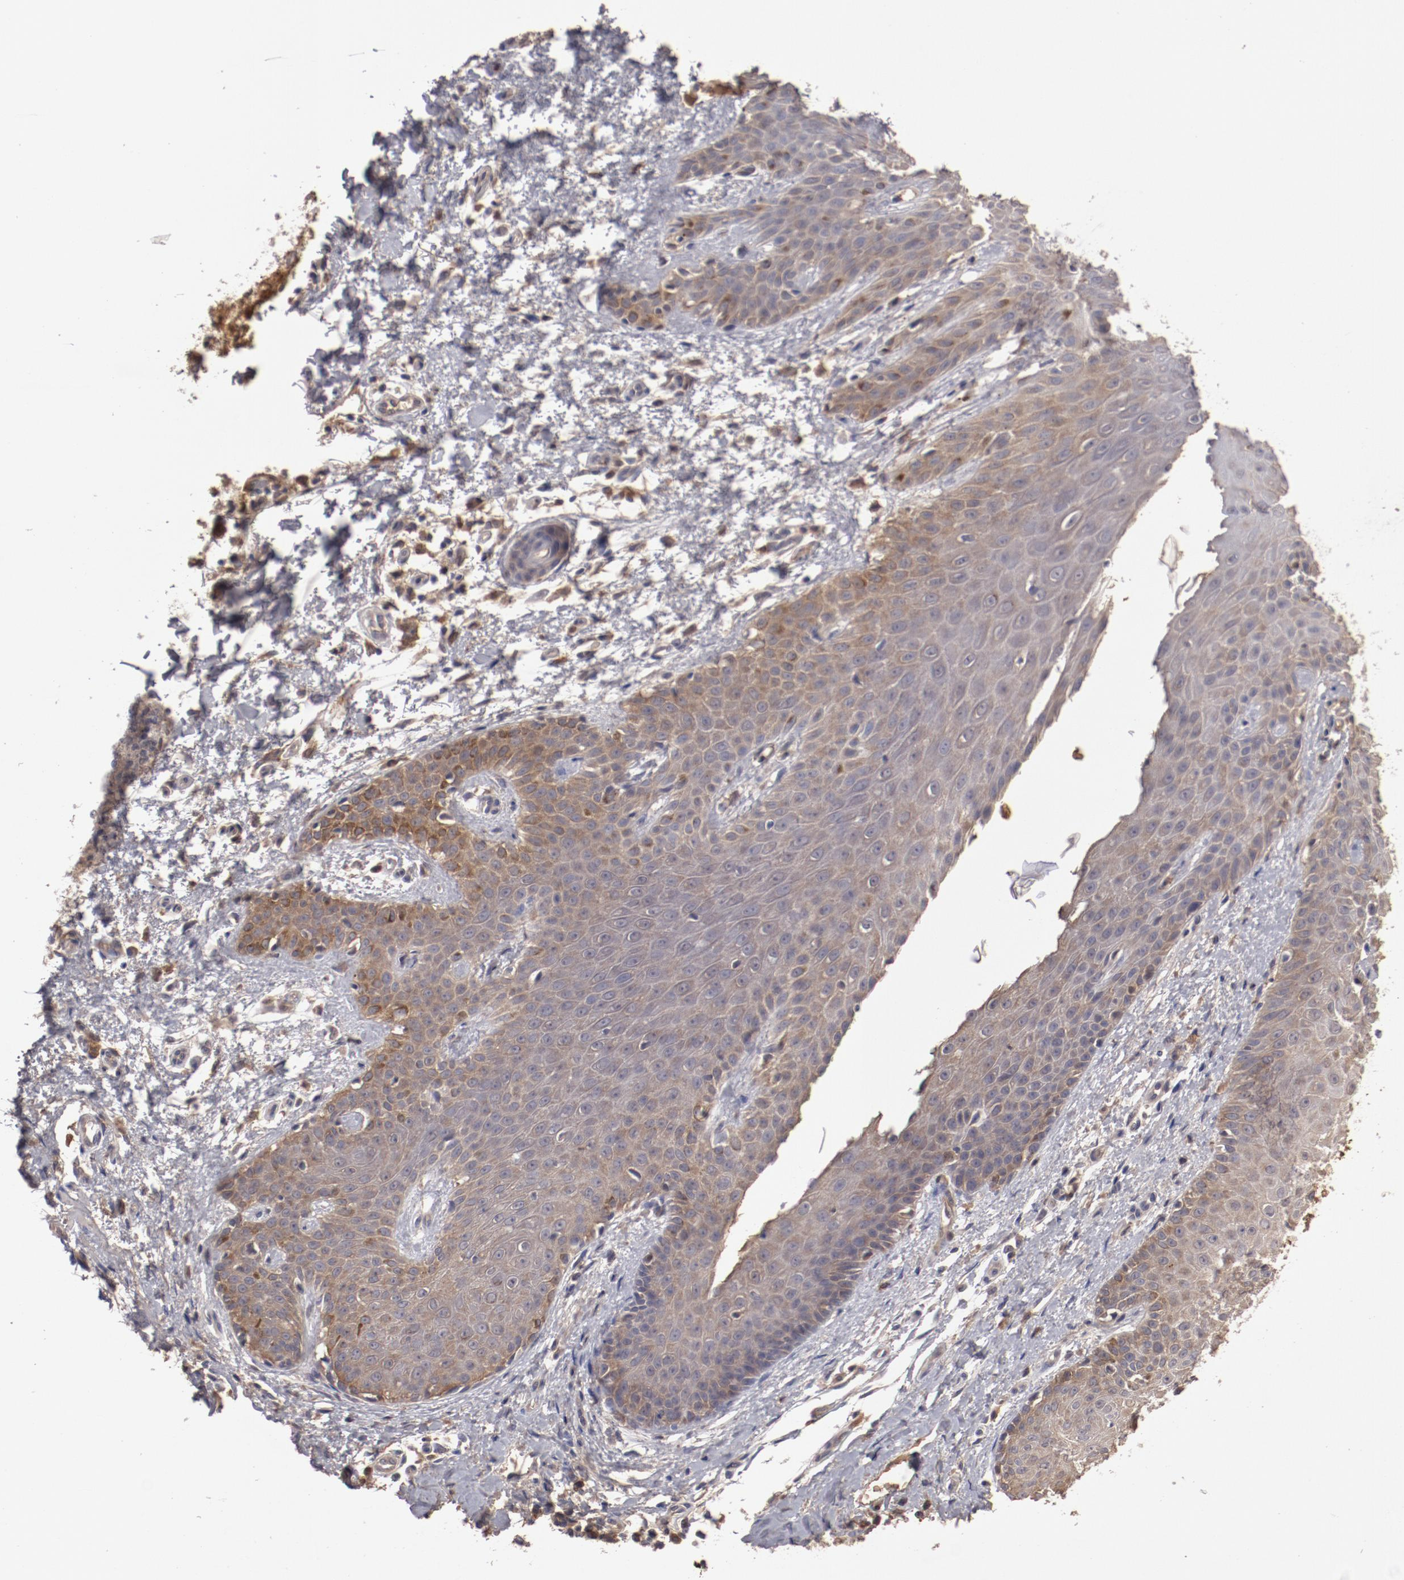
{"staining": {"intensity": "weak", "quantity": "25%-75%", "location": "cytoplasmic/membranous"}, "tissue": "skin cancer", "cell_type": "Tumor cells", "image_type": "cancer", "snomed": [{"axis": "morphology", "description": "Basal cell carcinoma"}, {"axis": "topography", "description": "Skin"}], "caption": "IHC image of neoplastic tissue: human skin basal cell carcinoma stained using immunohistochemistry reveals low levels of weak protein expression localized specifically in the cytoplasmic/membranous of tumor cells, appearing as a cytoplasmic/membranous brown color.", "gene": "CP", "patient": {"sex": "male", "age": 67}}